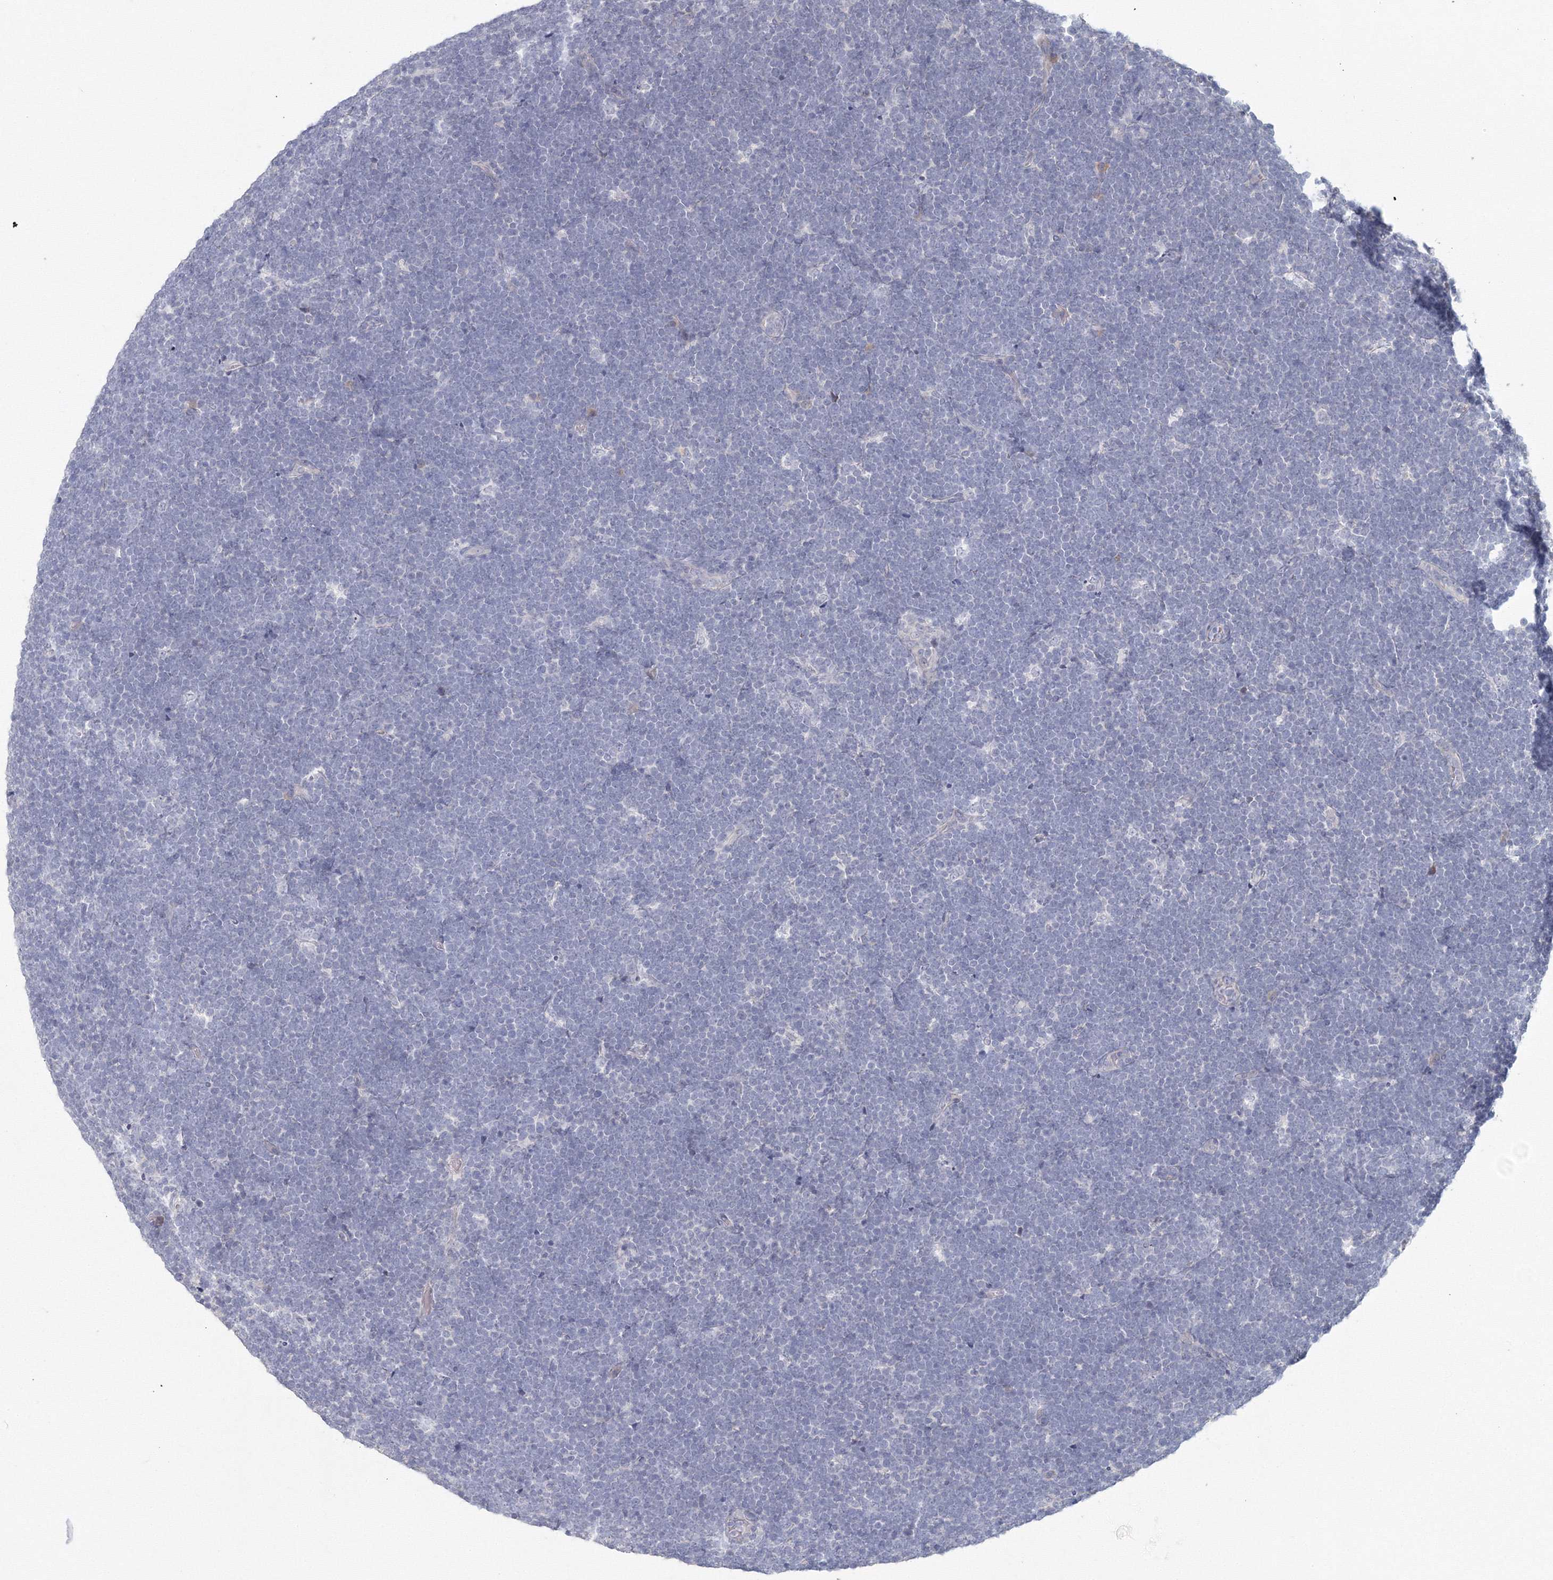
{"staining": {"intensity": "negative", "quantity": "none", "location": "none"}, "tissue": "lymphoma", "cell_type": "Tumor cells", "image_type": "cancer", "snomed": [{"axis": "morphology", "description": "Malignant lymphoma, non-Hodgkin's type, High grade"}, {"axis": "topography", "description": "Lymph node"}], "caption": "This is an immunohistochemistry (IHC) micrograph of human malignant lymphoma, non-Hodgkin's type (high-grade). There is no positivity in tumor cells.", "gene": "TACC2", "patient": {"sex": "male", "age": 13}}